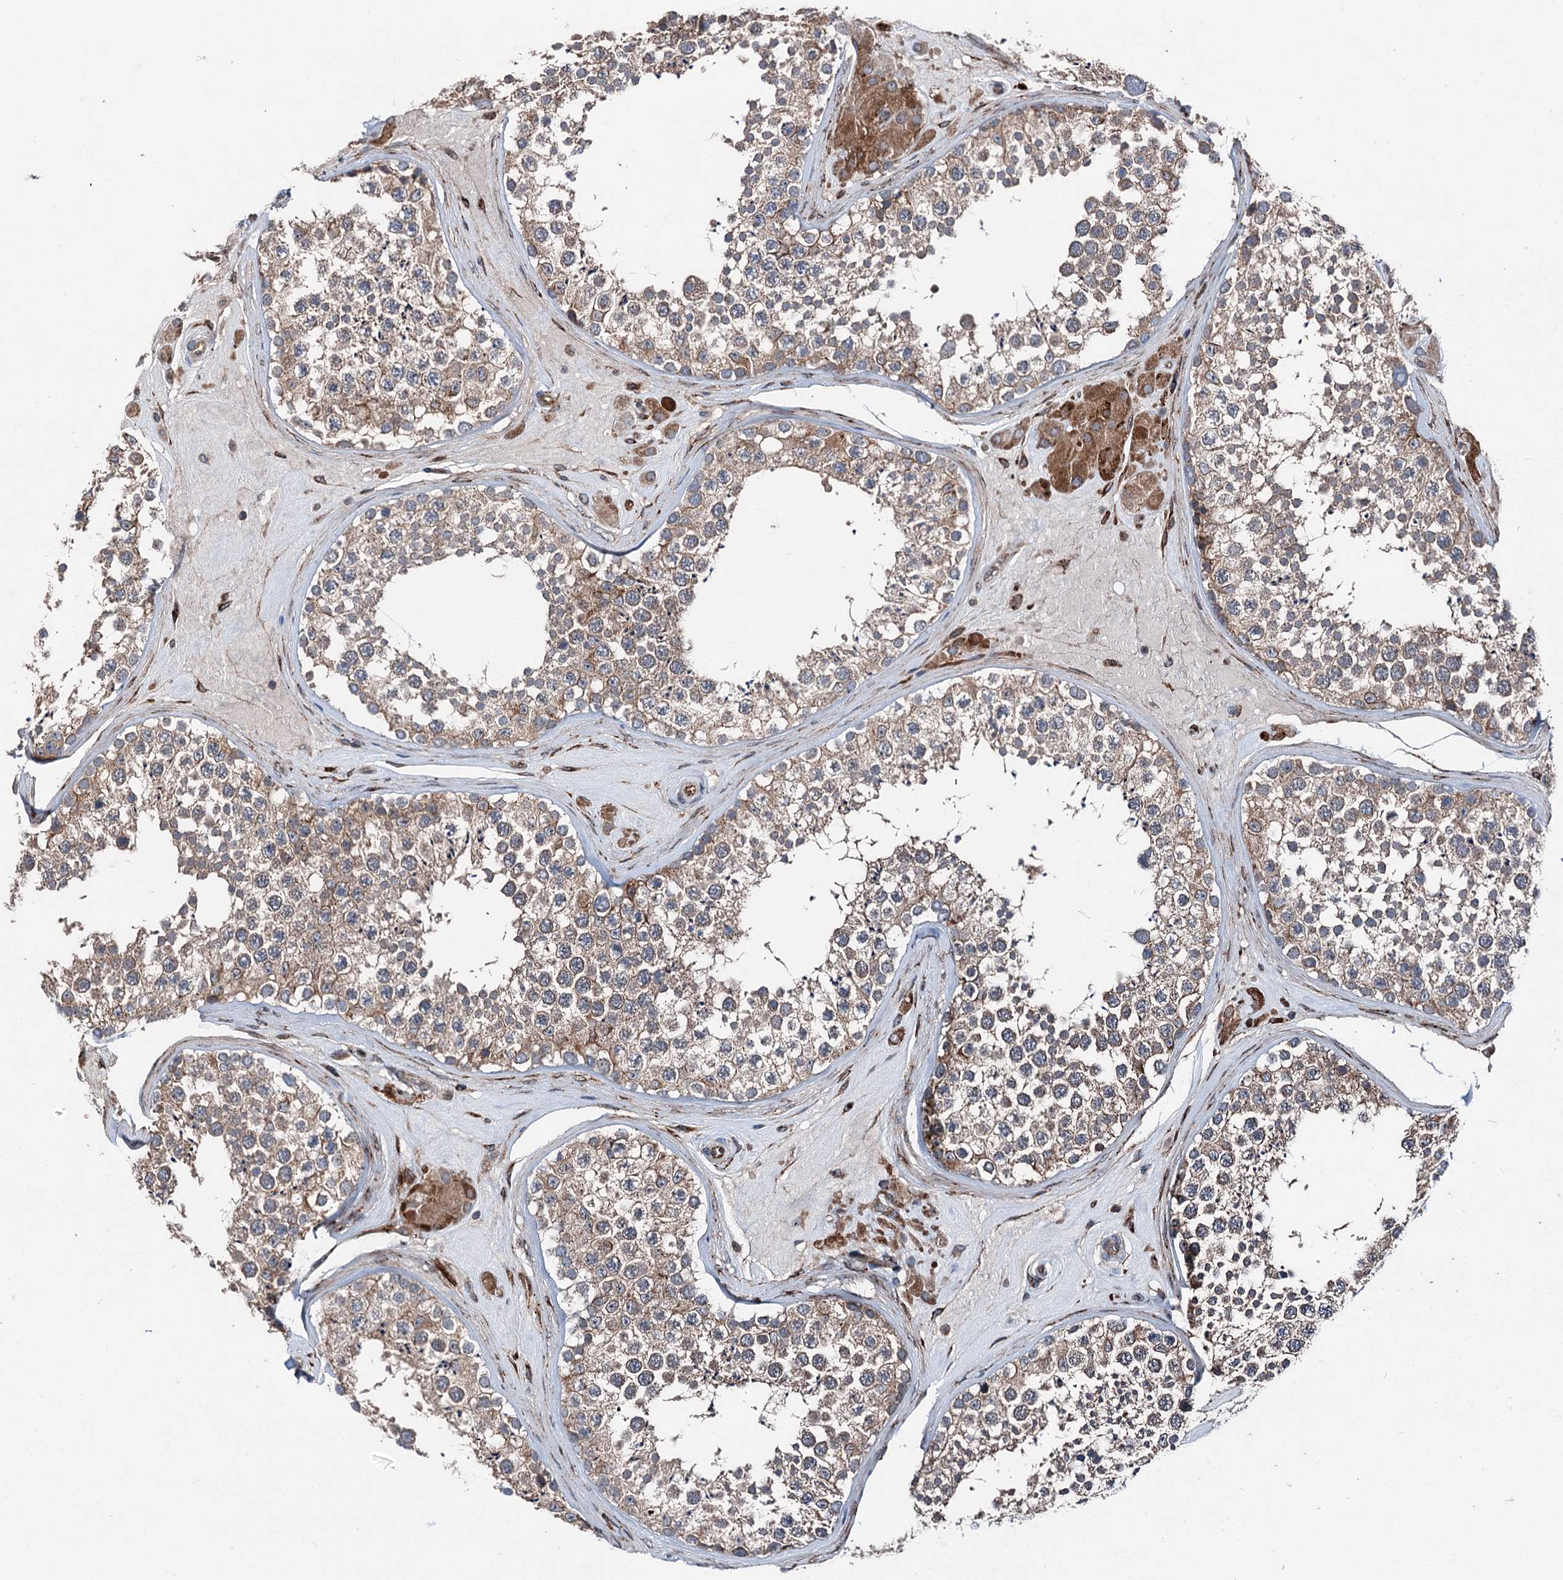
{"staining": {"intensity": "moderate", "quantity": ">75%", "location": "cytoplasmic/membranous"}, "tissue": "testis", "cell_type": "Cells in seminiferous ducts", "image_type": "normal", "snomed": [{"axis": "morphology", "description": "Normal tissue, NOS"}, {"axis": "topography", "description": "Testis"}], "caption": "Brown immunohistochemical staining in benign testis demonstrates moderate cytoplasmic/membranous staining in about >75% of cells in seminiferous ducts.", "gene": "DDIAS", "patient": {"sex": "male", "age": 46}}